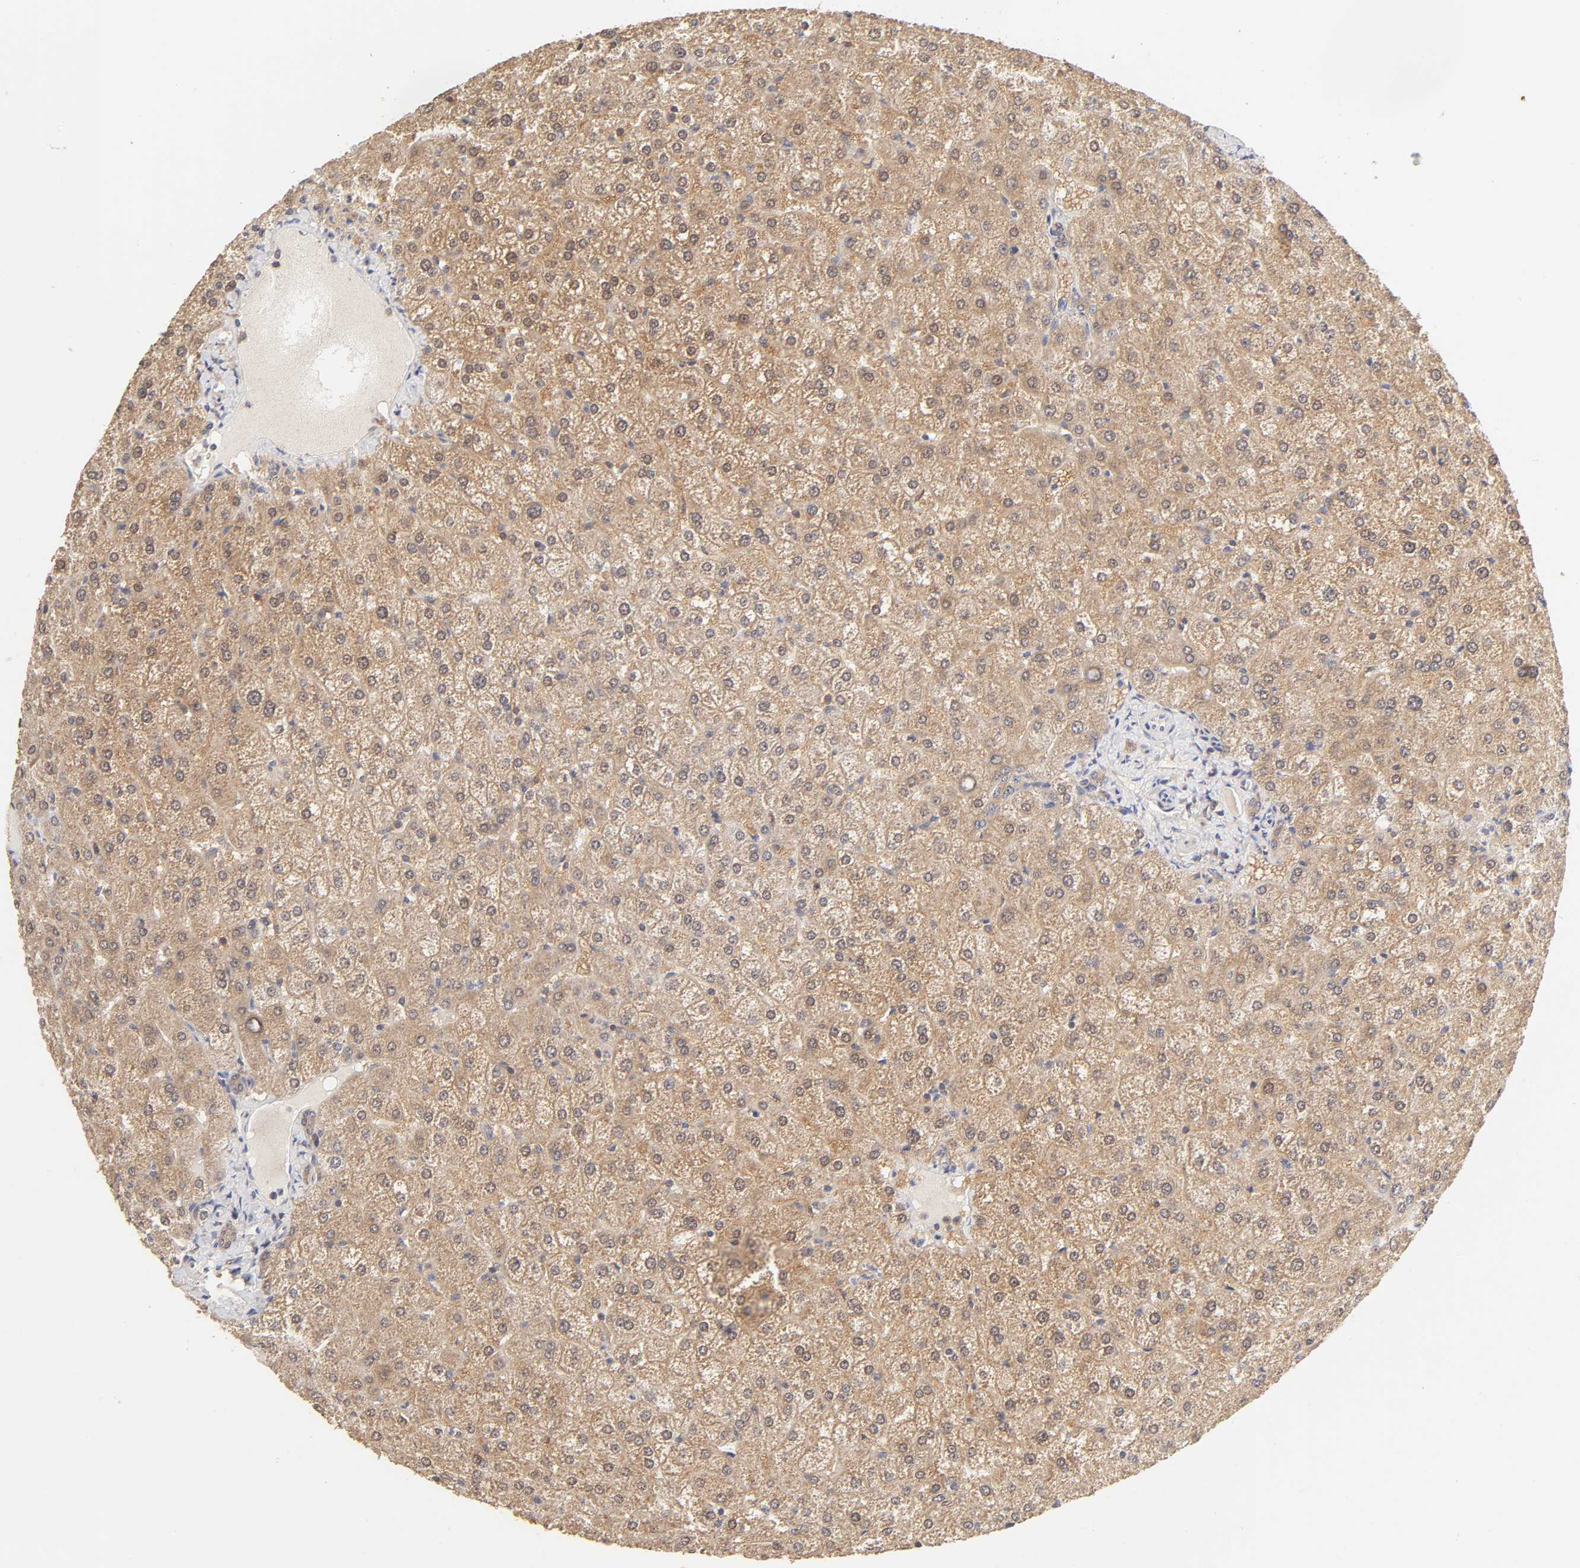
{"staining": {"intensity": "weak", "quantity": "<25%", "location": "cytoplasmic/membranous,nuclear"}, "tissue": "liver", "cell_type": "Cholangiocytes", "image_type": "normal", "snomed": [{"axis": "morphology", "description": "Normal tissue, NOS"}, {"axis": "topography", "description": "Liver"}], "caption": "Immunohistochemical staining of normal human liver demonstrates no significant staining in cholangiocytes.", "gene": "AP1G2", "patient": {"sex": "female", "age": 32}}